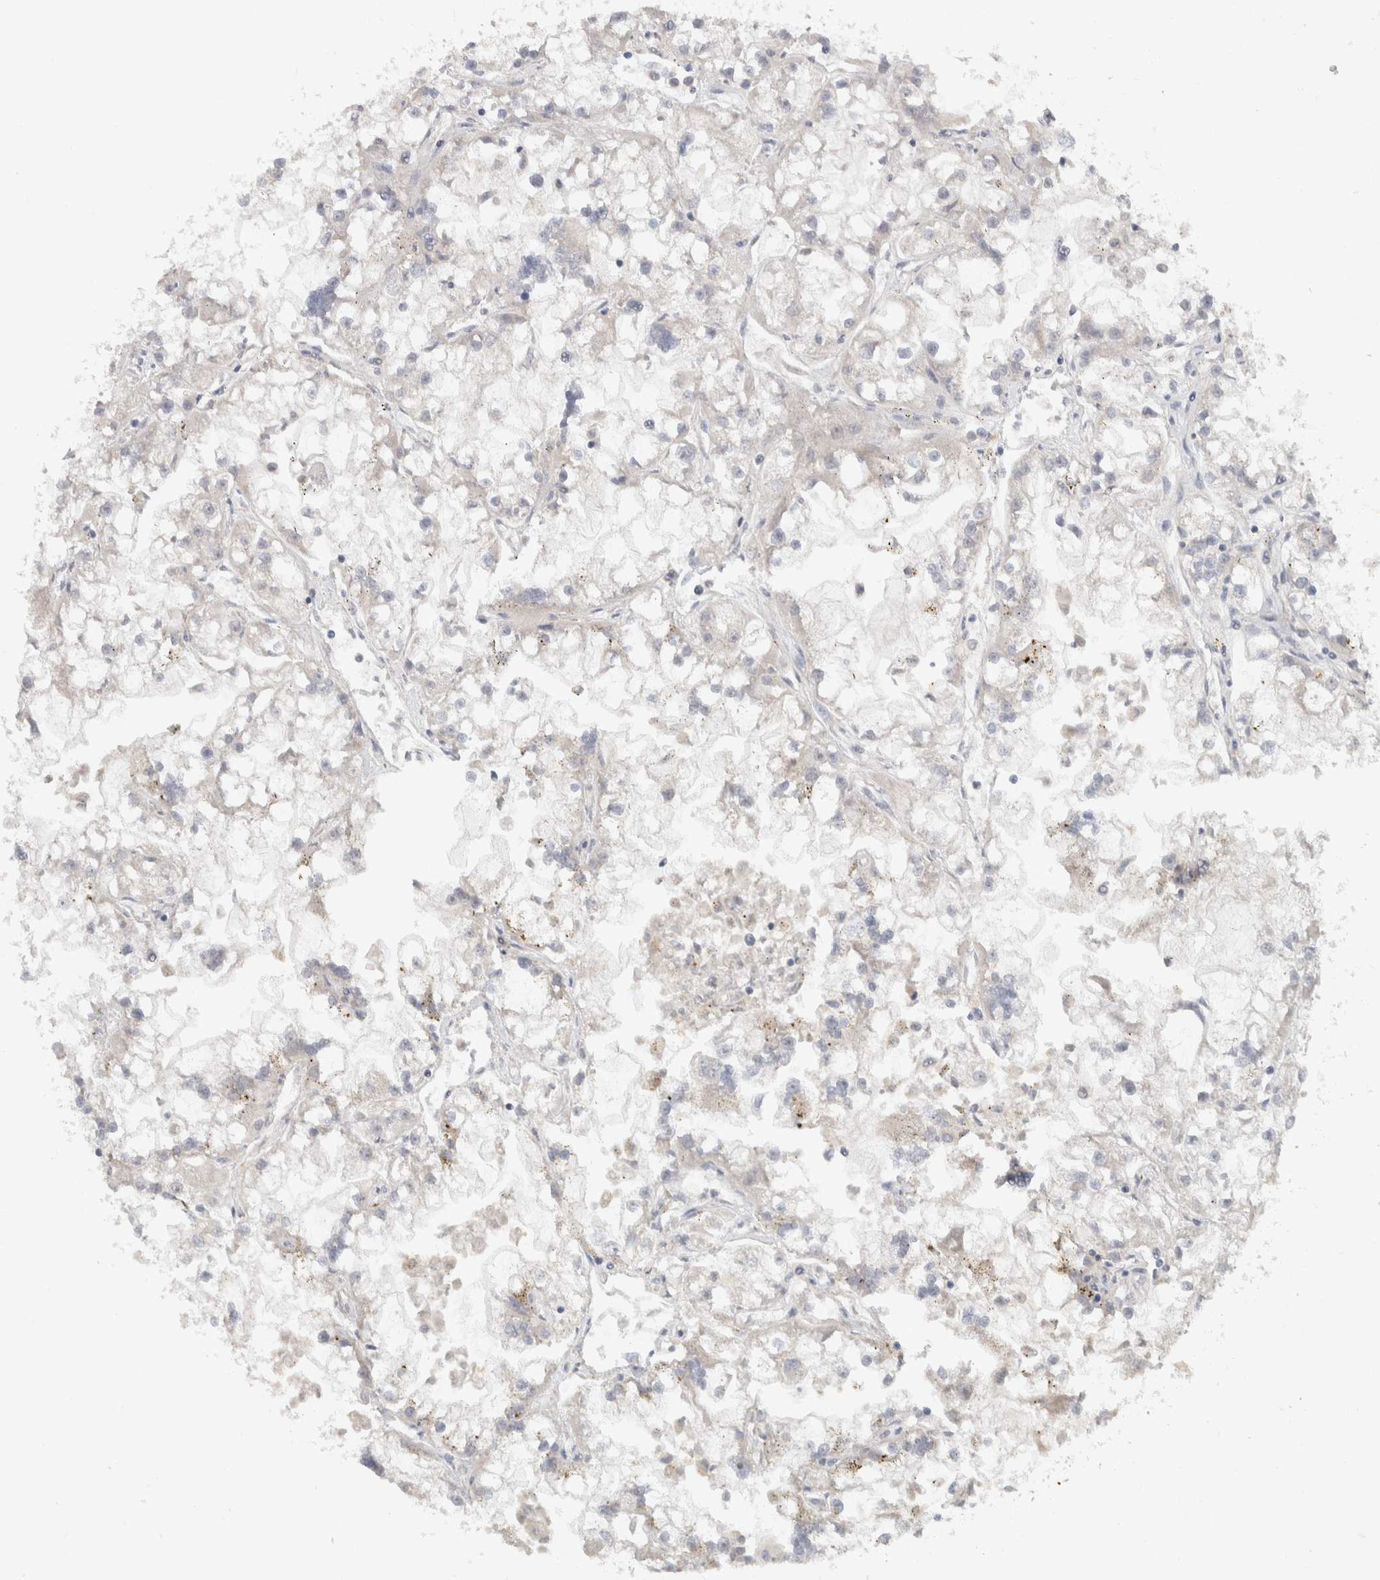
{"staining": {"intensity": "negative", "quantity": "none", "location": "none"}, "tissue": "renal cancer", "cell_type": "Tumor cells", "image_type": "cancer", "snomed": [{"axis": "morphology", "description": "Adenocarcinoma, NOS"}, {"axis": "topography", "description": "Kidney"}], "caption": "Tumor cells show no significant staining in adenocarcinoma (renal).", "gene": "CYSRT1", "patient": {"sex": "female", "age": 52}}